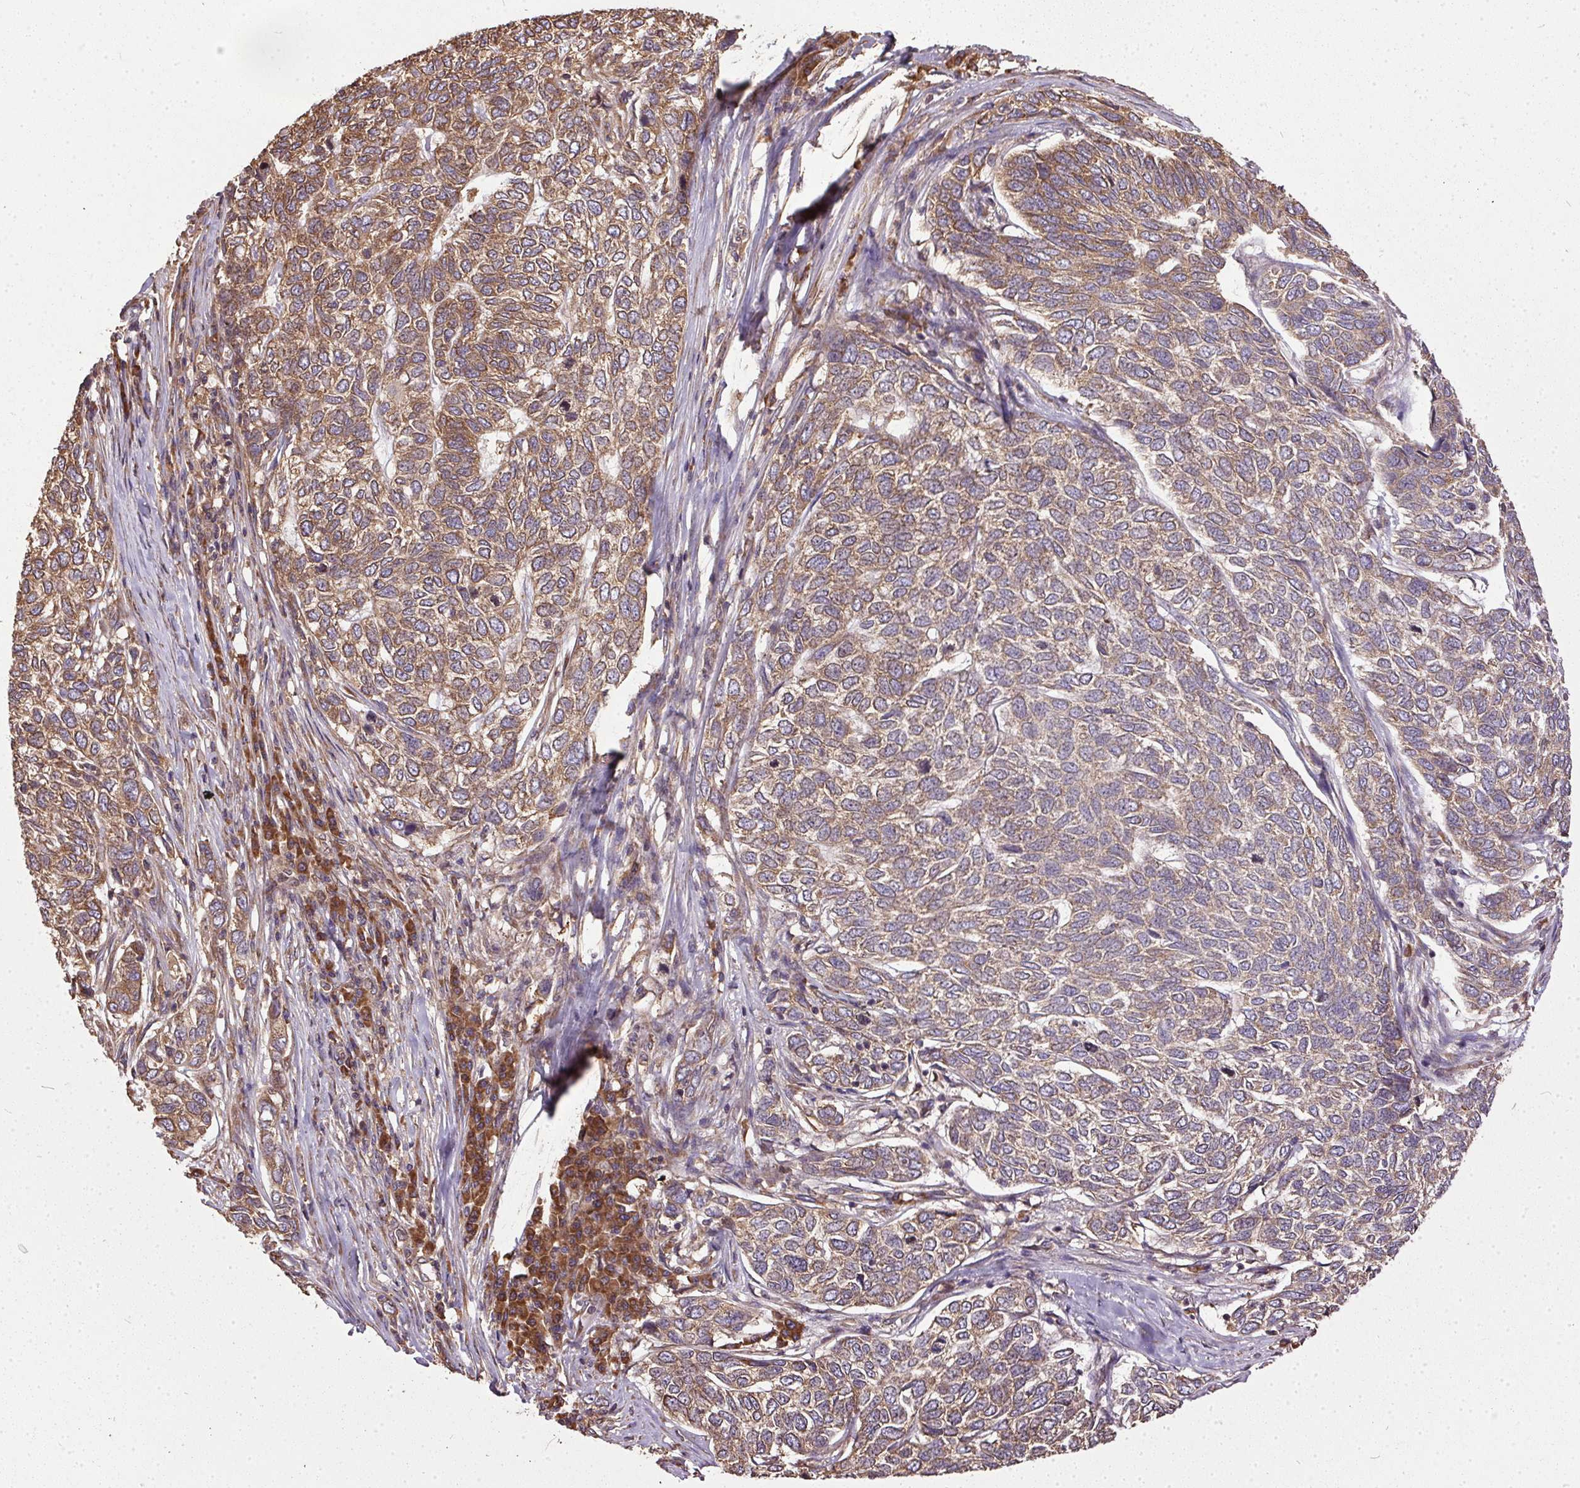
{"staining": {"intensity": "moderate", "quantity": ">75%", "location": "cytoplasmic/membranous"}, "tissue": "skin cancer", "cell_type": "Tumor cells", "image_type": "cancer", "snomed": [{"axis": "morphology", "description": "Basal cell carcinoma"}, {"axis": "topography", "description": "Skin"}], "caption": "An immunohistochemistry image of neoplastic tissue is shown. Protein staining in brown highlights moderate cytoplasmic/membranous positivity in skin cancer (basal cell carcinoma) within tumor cells. The protein of interest is stained brown, and the nuclei are stained in blue (DAB IHC with brightfield microscopy, high magnification).", "gene": "EIF2S1", "patient": {"sex": "female", "age": 65}}